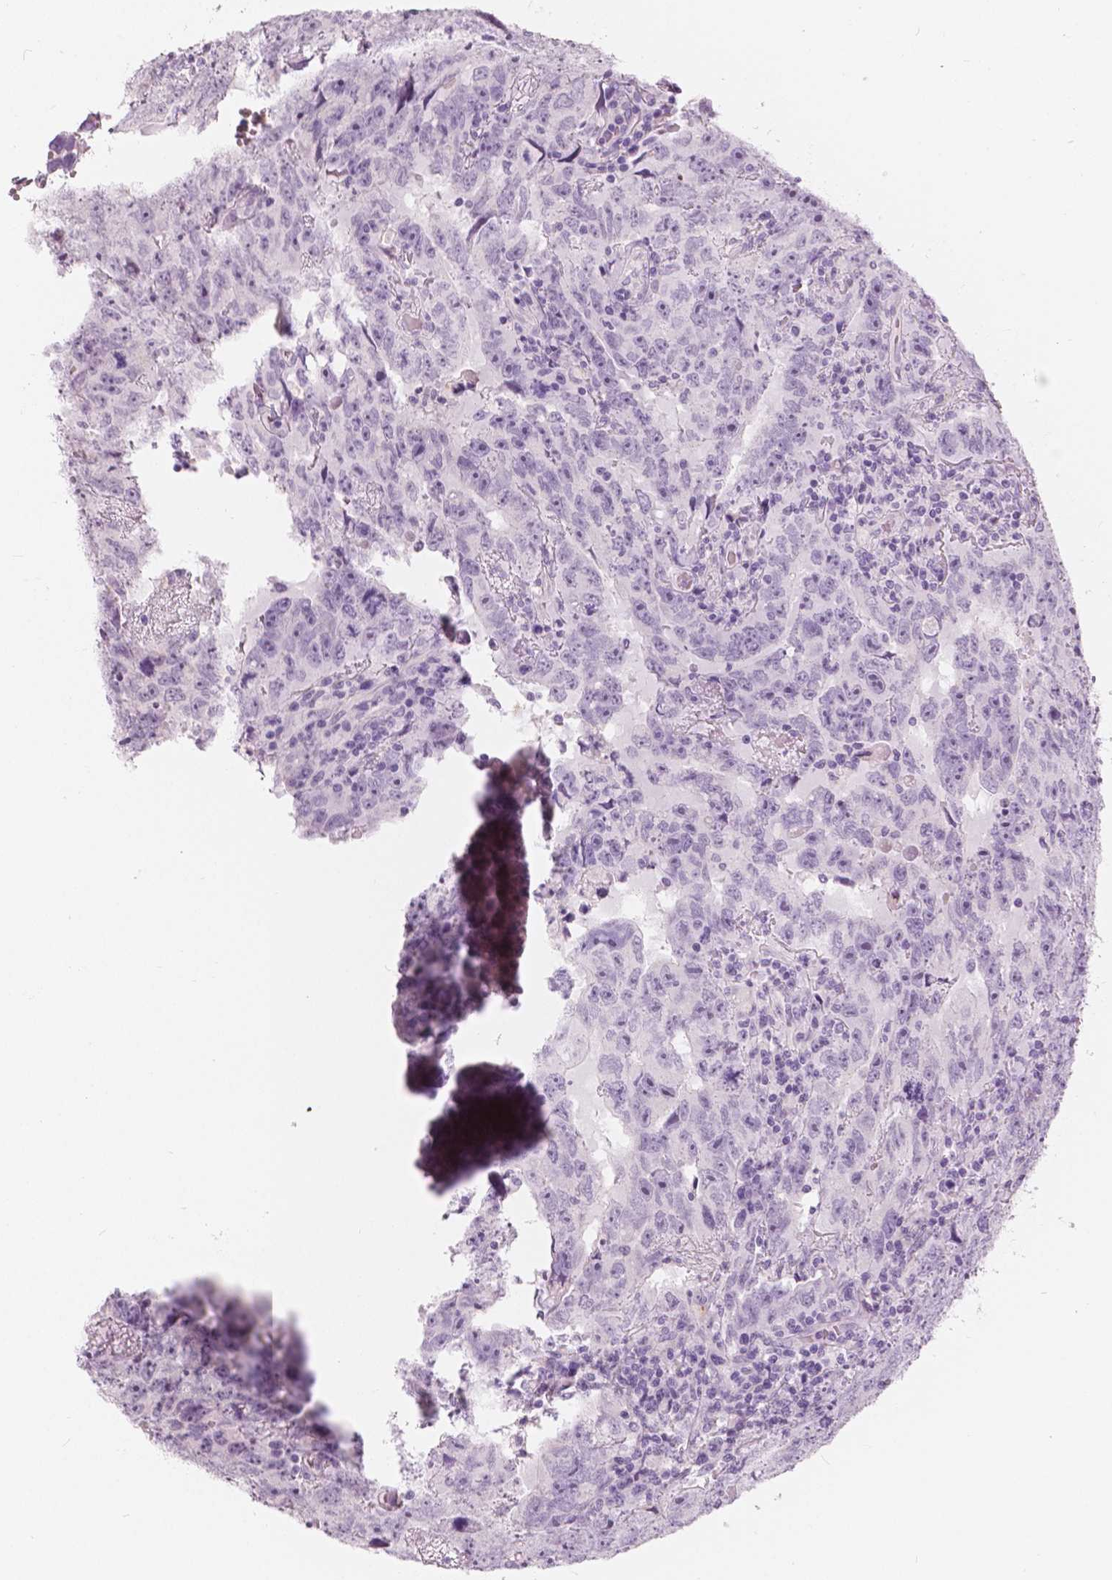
{"staining": {"intensity": "negative", "quantity": "none", "location": "none"}, "tissue": "testis cancer", "cell_type": "Tumor cells", "image_type": "cancer", "snomed": [{"axis": "morphology", "description": "Carcinoma, Embryonal, NOS"}, {"axis": "topography", "description": "Testis"}], "caption": "This is an immunohistochemistry (IHC) histopathology image of embryonal carcinoma (testis). There is no staining in tumor cells.", "gene": "A4GNT", "patient": {"sex": "male", "age": 24}}